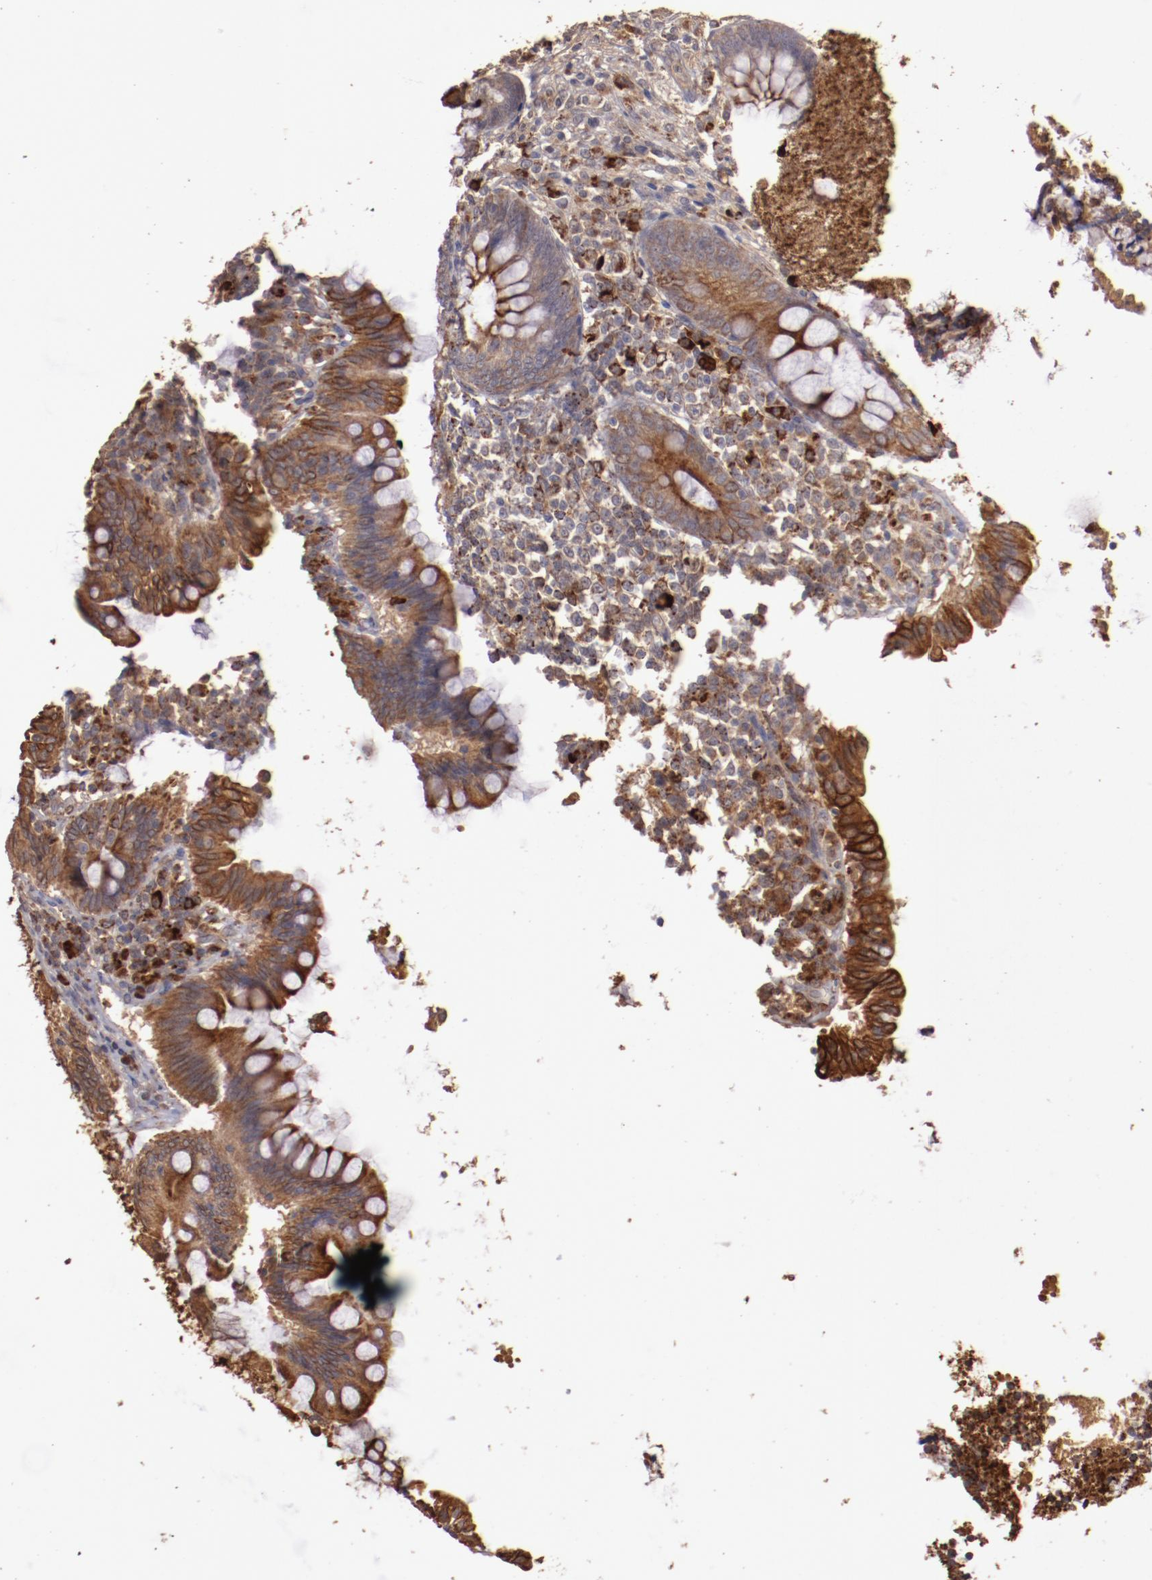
{"staining": {"intensity": "moderate", "quantity": ">75%", "location": "cytoplasmic/membranous"}, "tissue": "appendix", "cell_type": "Glandular cells", "image_type": "normal", "snomed": [{"axis": "morphology", "description": "Normal tissue, NOS"}, {"axis": "topography", "description": "Appendix"}], "caption": "Protein analysis of unremarkable appendix reveals moderate cytoplasmic/membranous positivity in about >75% of glandular cells. (Stains: DAB (3,3'-diaminobenzidine) in brown, nuclei in blue, Microscopy: brightfield microscopy at high magnification).", "gene": "SRRD", "patient": {"sex": "female", "age": 66}}